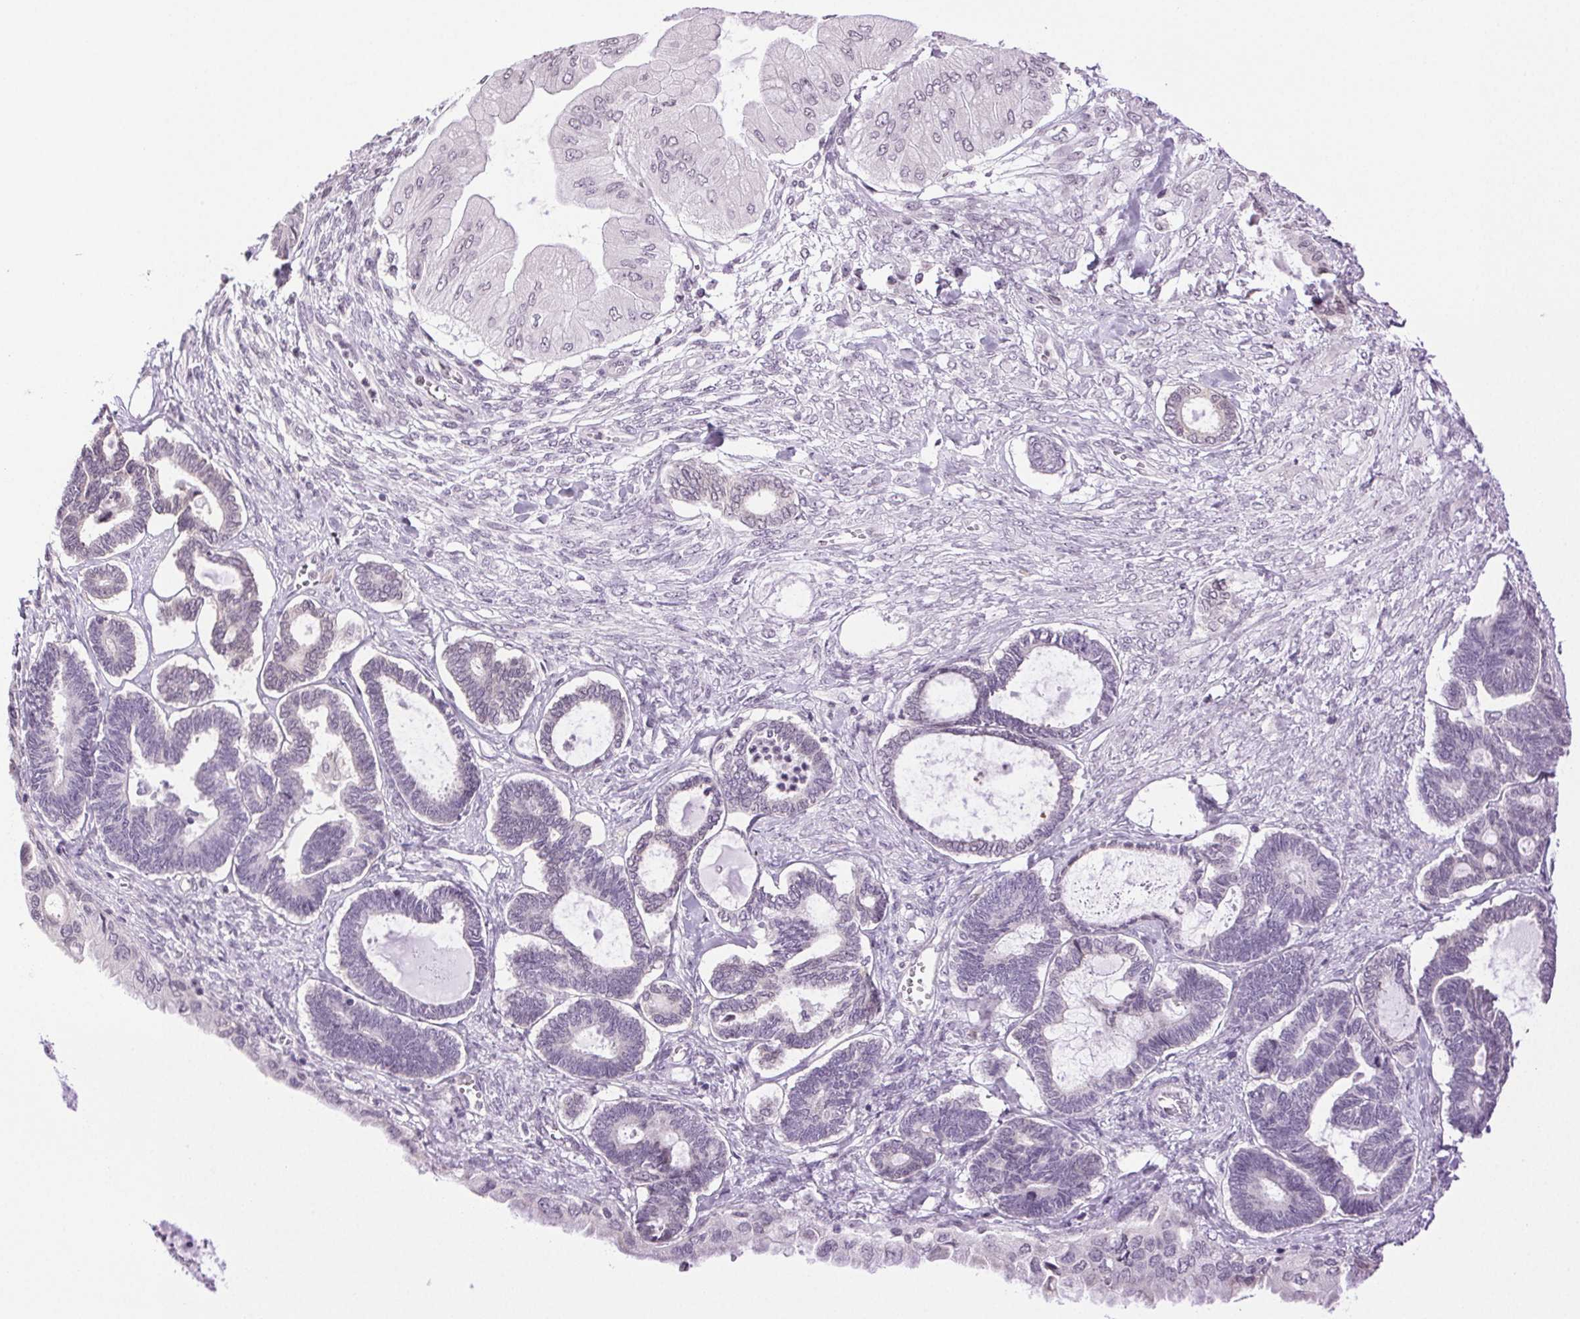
{"staining": {"intensity": "negative", "quantity": "none", "location": "none"}, "tissue": "ovarian cancer", "cell_type": "Tumor cells", "image_type": "cancer", "snomed": [{"axis": "morphology", "description": "Carcinoma, endometroid"}, {"axis": "topography", "description": "Ovary"}], "caption": "Histopathology image shows no significant protein staining in tumor cells of endometroid carcinoma (ovarian).", "gene": "TNNT3", "patient": {"sex": "female", "age": 70}}